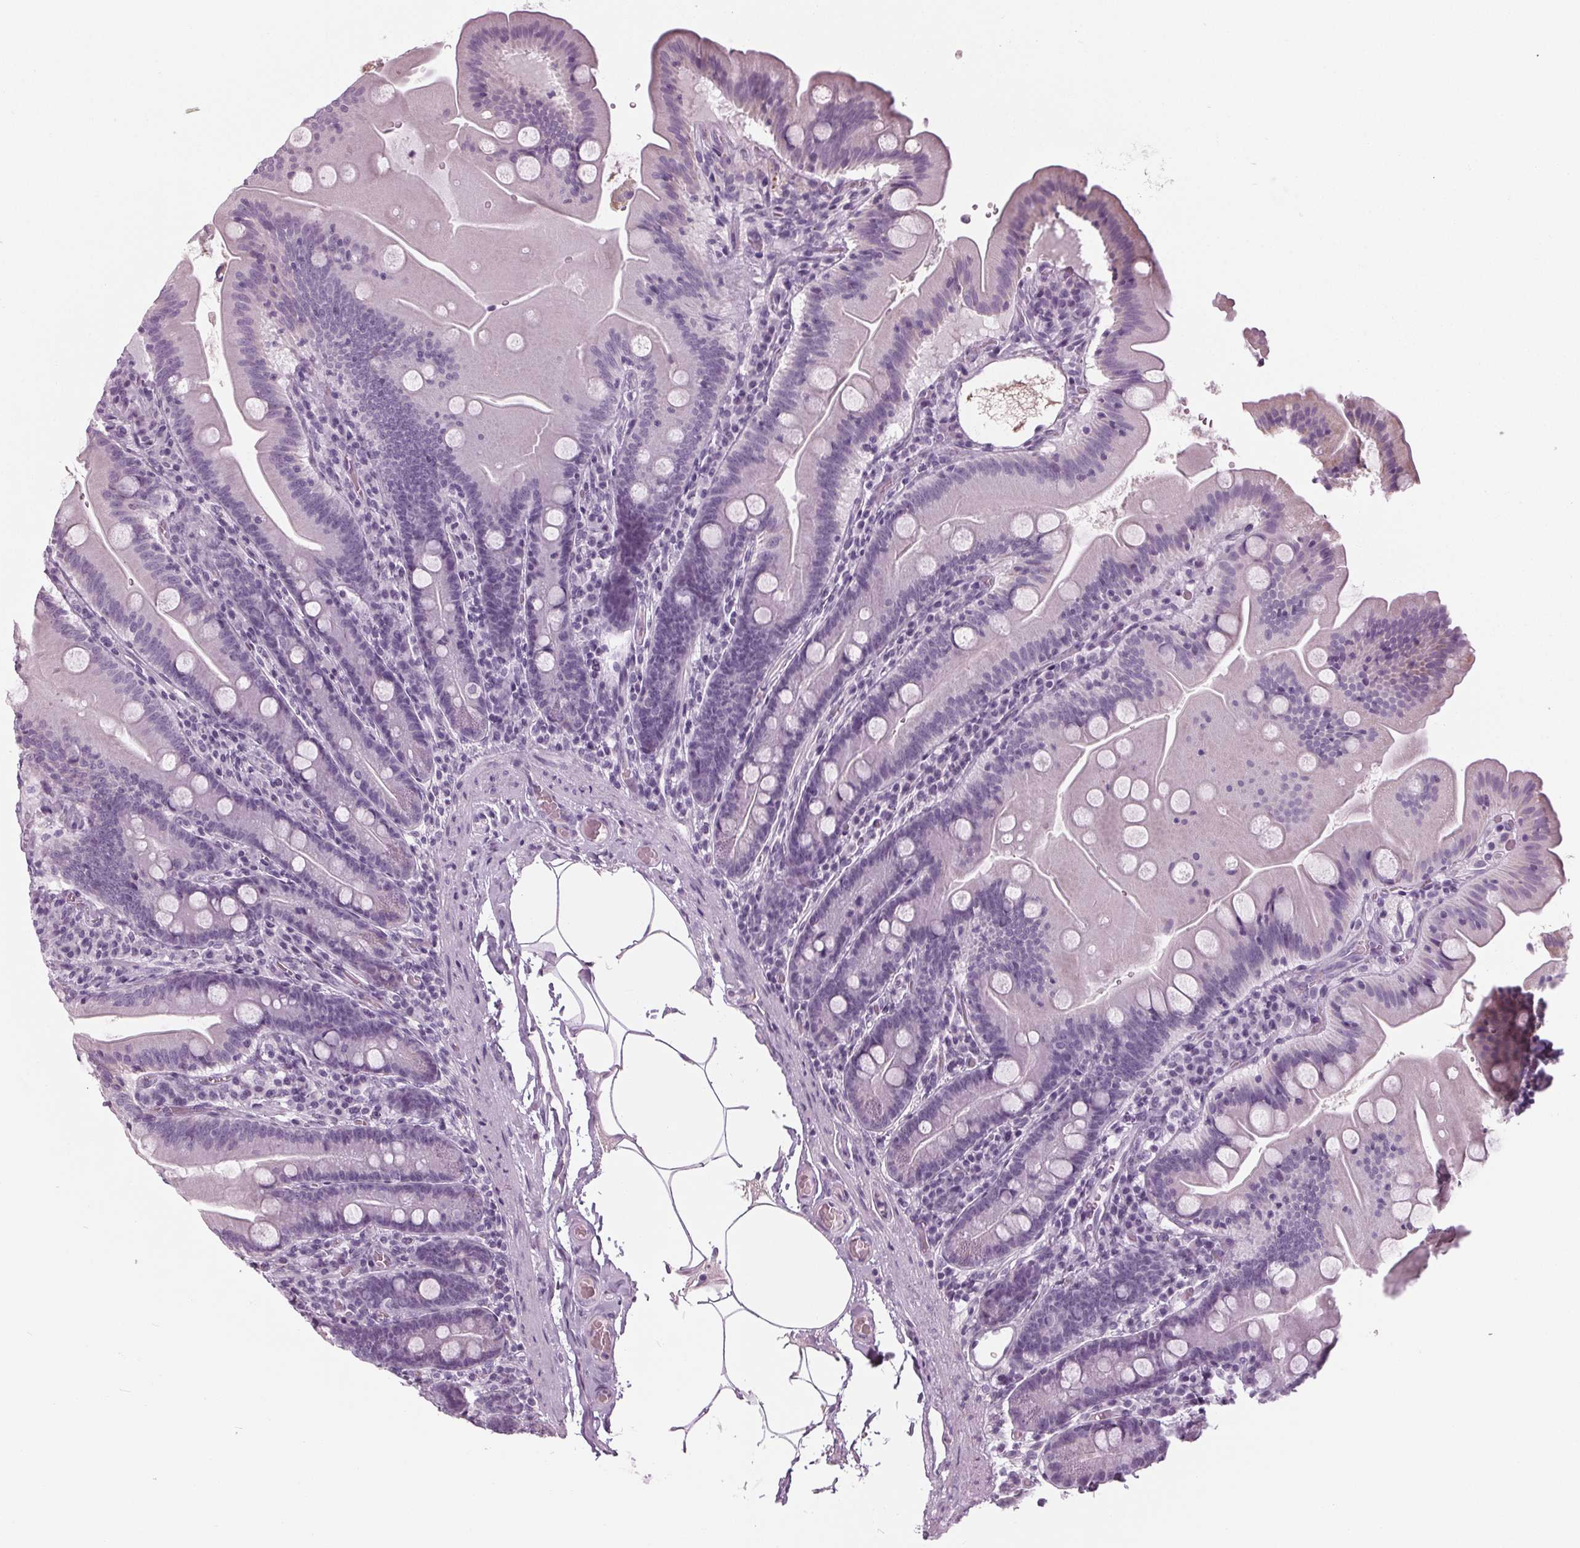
{"staining": {"intensity": "moderate", "quantity": "<25%", "location": "cytoplasmic/membranous"}, "tissue": "small intestine", "cell_type": "Glandular cells", "image_type": "normal", "snomed": [{"axis": "morphology", "description": "Normal tissue, NOS"}, {"axis": "topography", "description": "Small intestine"}], "caption": "Approximately <25% of glandular cells in benign human small intestine reveal moderate cytoplasmic/membranous protein expression as visualized by brown immunohistochemical staining.", "gene": "CYP3A43", "patient": {"sex": "male", "age": 37}}